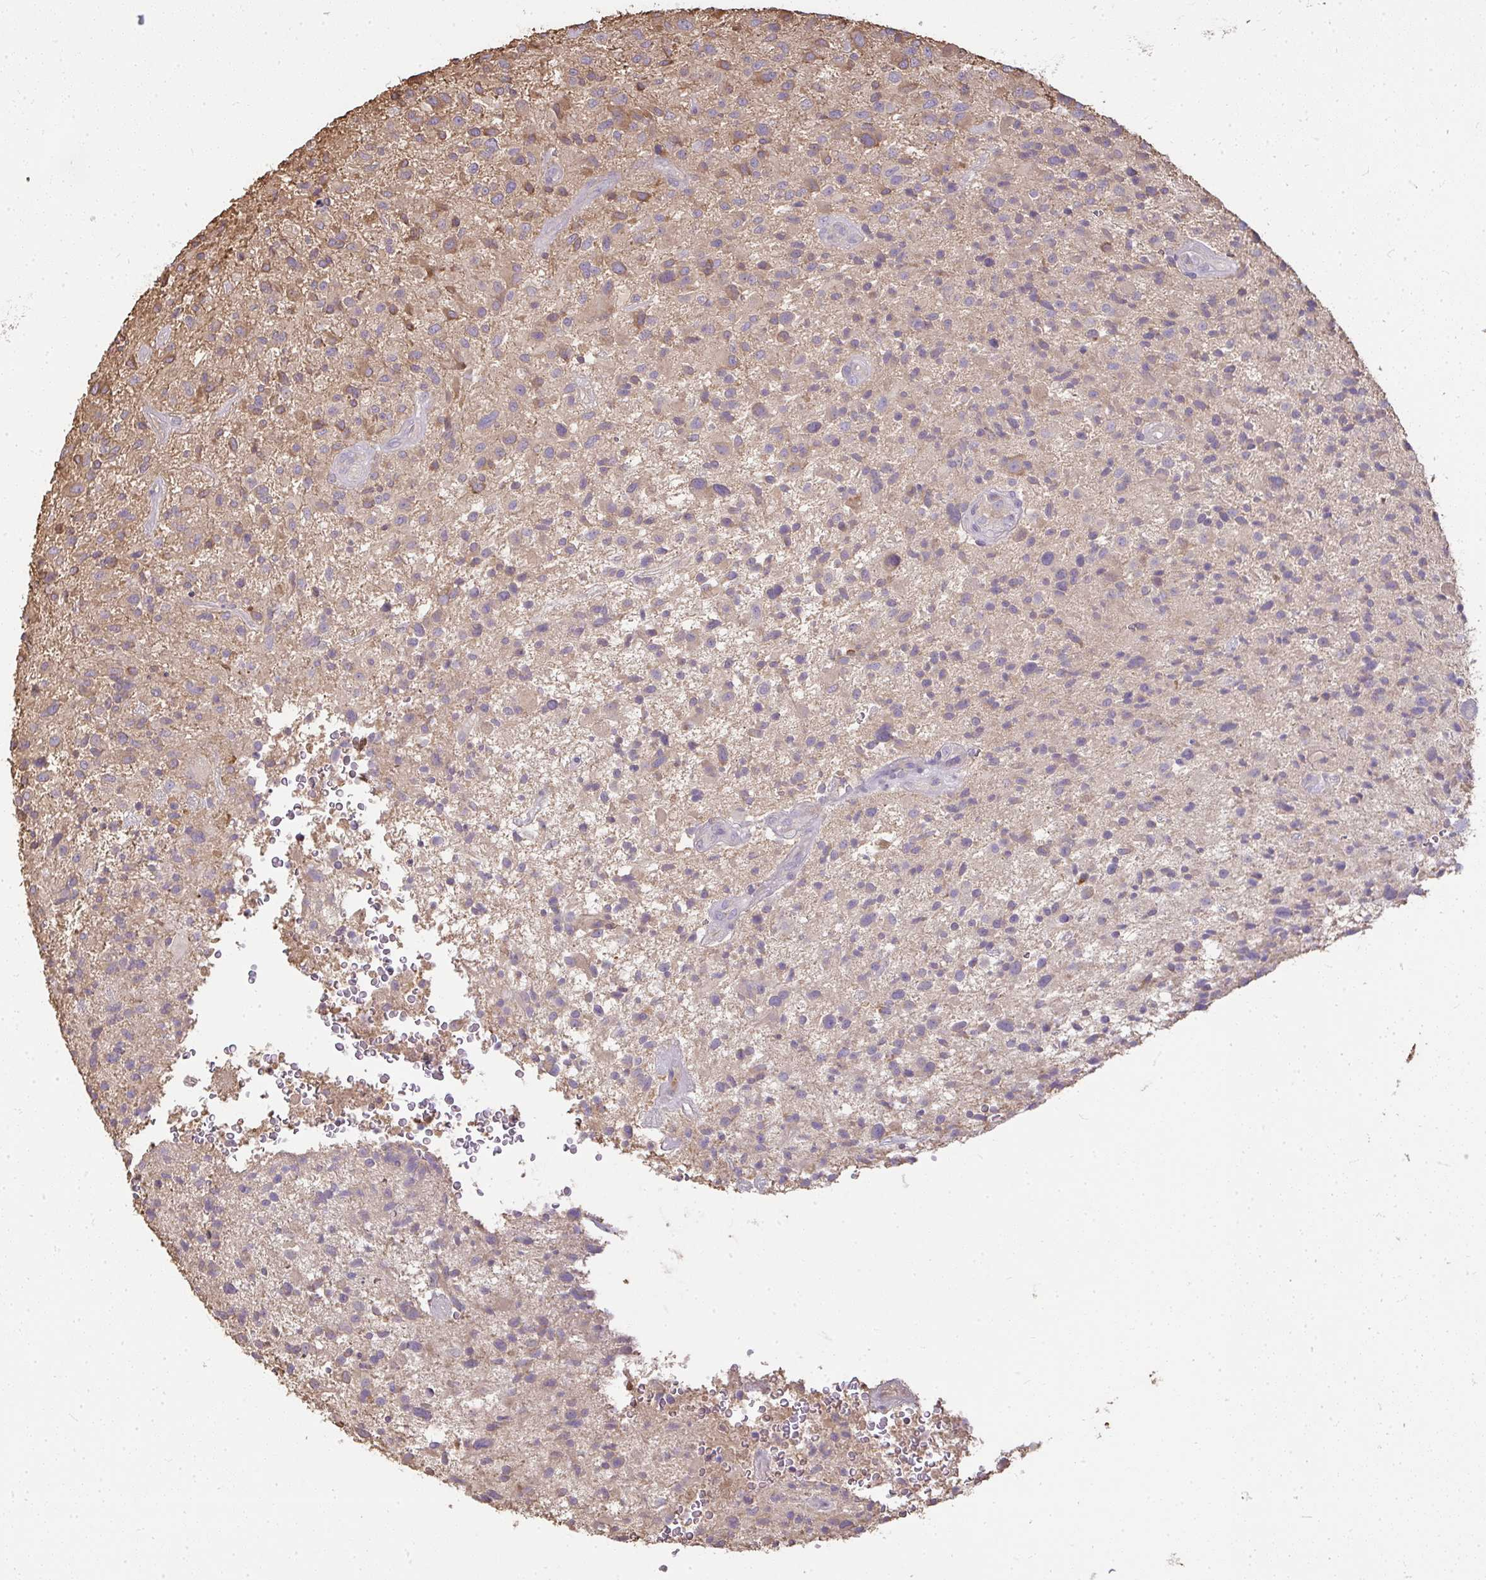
{"staining": {"intensity": "moderate", "quantity": "<25%", "location": "cytoplasmic/membranous"}, "tissue": "glioma", "cell_type": "Tumor cells", "image_type": "cancer", "snomed": [{"axis": "morphology", "description": "Glioma, malignant, High grade"}, {"axis": "topography", "description": "Brain"}], "caption": "Moderate cytoplasmic/membranous protein expression is present in about <25% of tumor cells in glioma.", "gene": "BRINP3", "patient": {"sex": "male", "age": 47}}